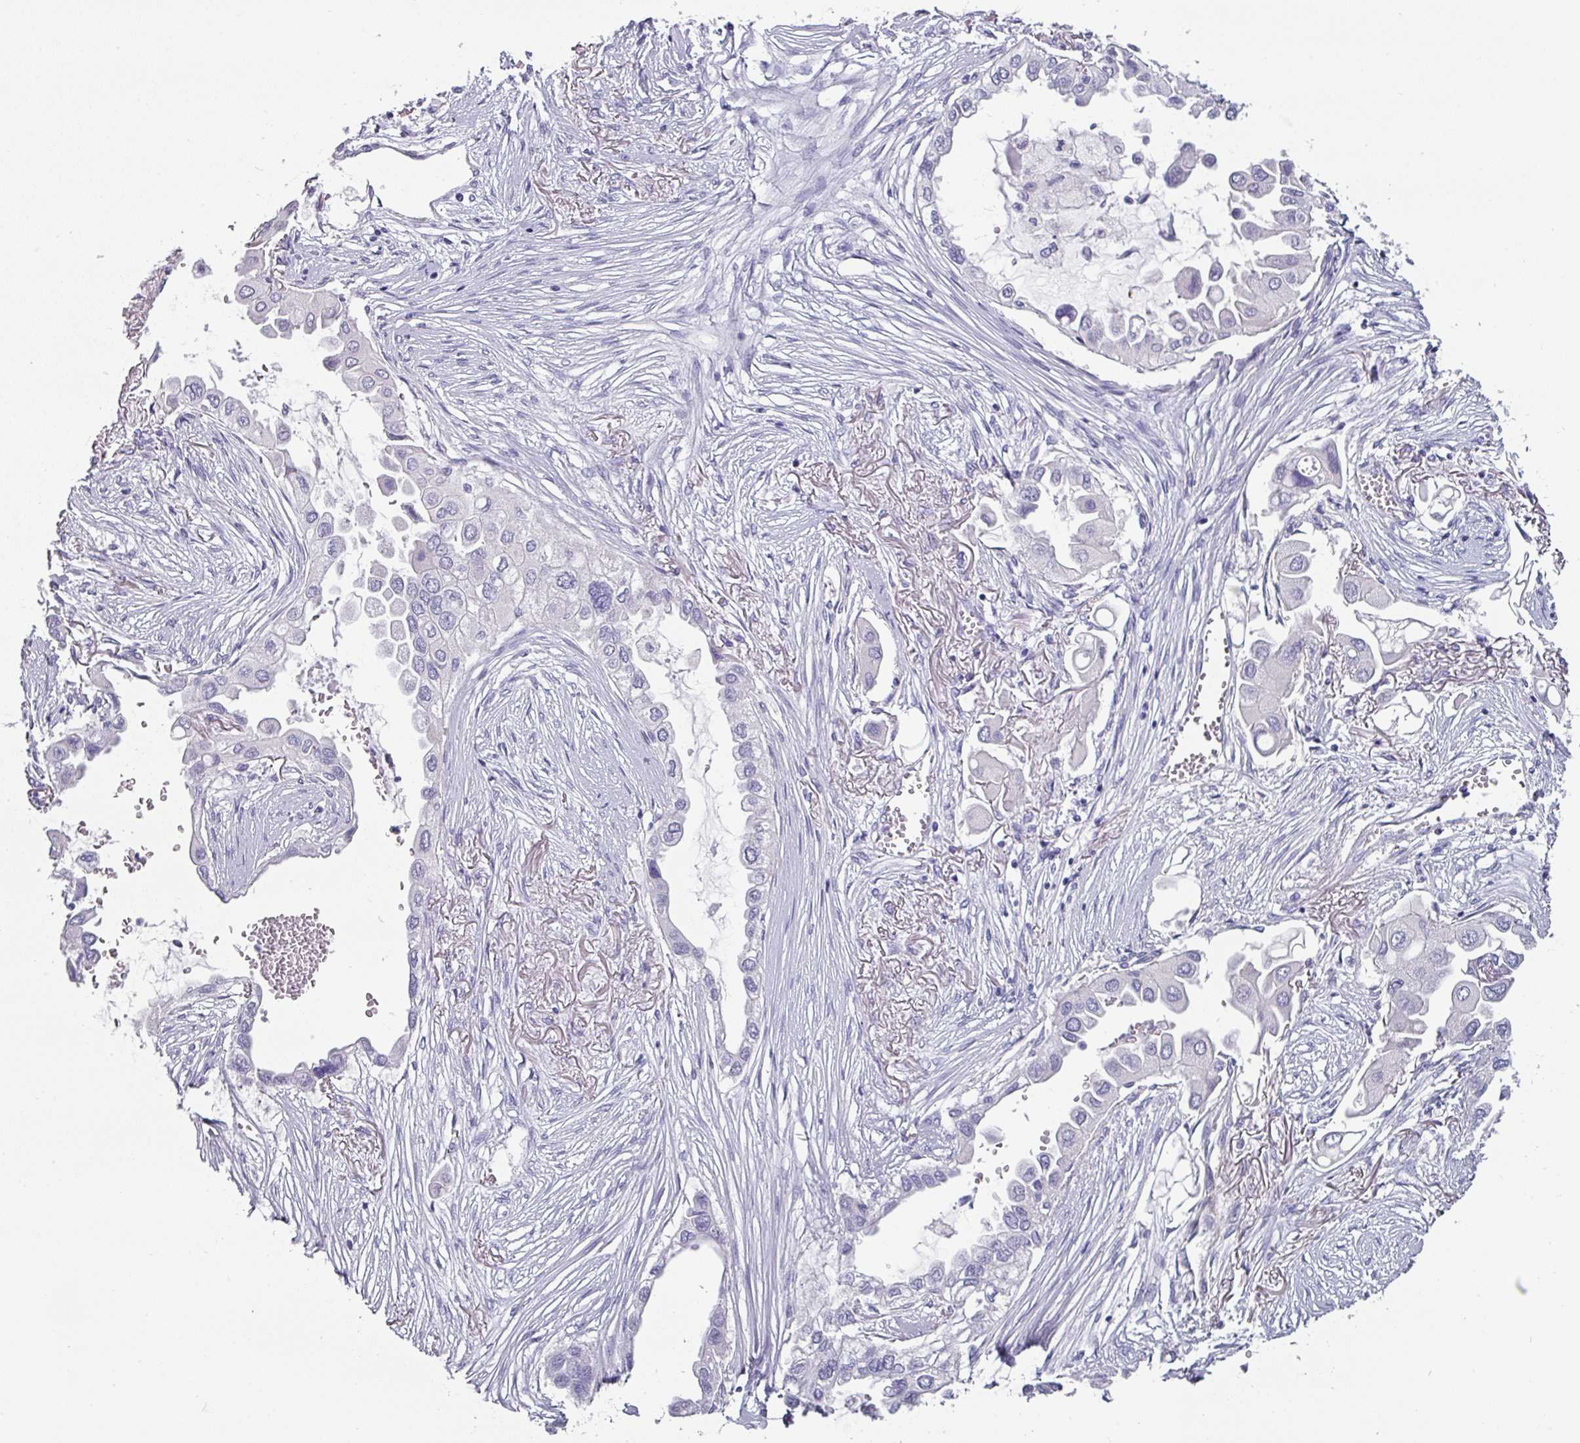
{"staining": {"intensity": "negative", "quantity": "none", "location": "none"}, "tissue": "lung cancer", "cell_type": "Tumor cells", "image_type": "cancer", "snomed": [{"axis": "morphology", "description": "Adenocarcinoma, NOS"}, {"axis": "topography", "description": "Lung"}], "caption": "Immunohistochemistry histopathology image of human lung adenocarcinoma stained for a protein (brown), which exhibits no expression in tumor cells.", "gene": "SLC17A7", "patient": {"sex": "female", "age": 76}}